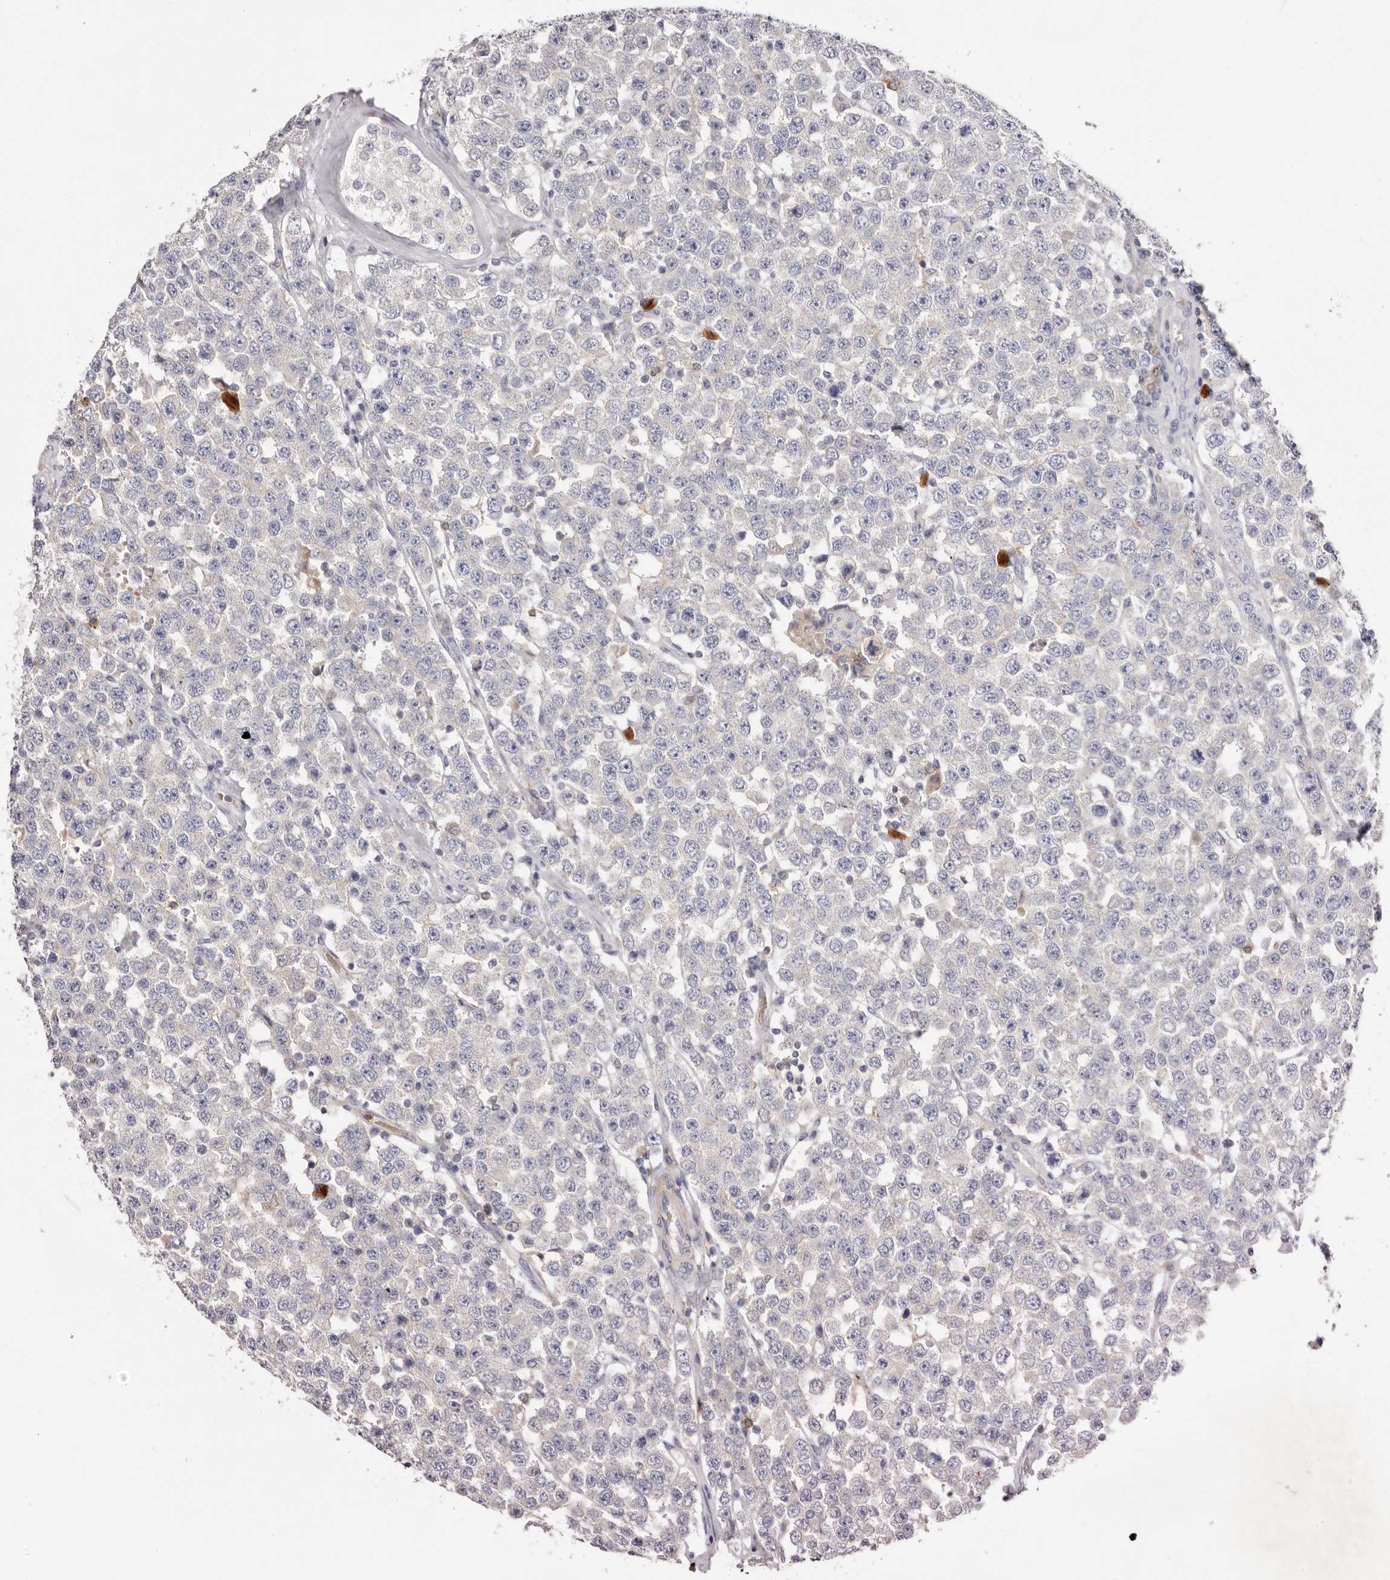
{"staining": {"intensity": "negative", "quantity": "none", "location": "none"}, "tissue": "testis cancer", "cell_type": "Tumor cells", "image_type": "cancer", "snomed": [{"axis": "morphology", "description": "Seminoma, NOS"}, {"axis": "topography", "description": "Testis"}], "caption": "The micrograph shows no staining of tumor cells in seminoma (testis). (DAB (3,3'-diaminobenzidine) IHC, high magnification).", "gene": "S1PR5", "patient": {"sex": "male", "age": 28}}